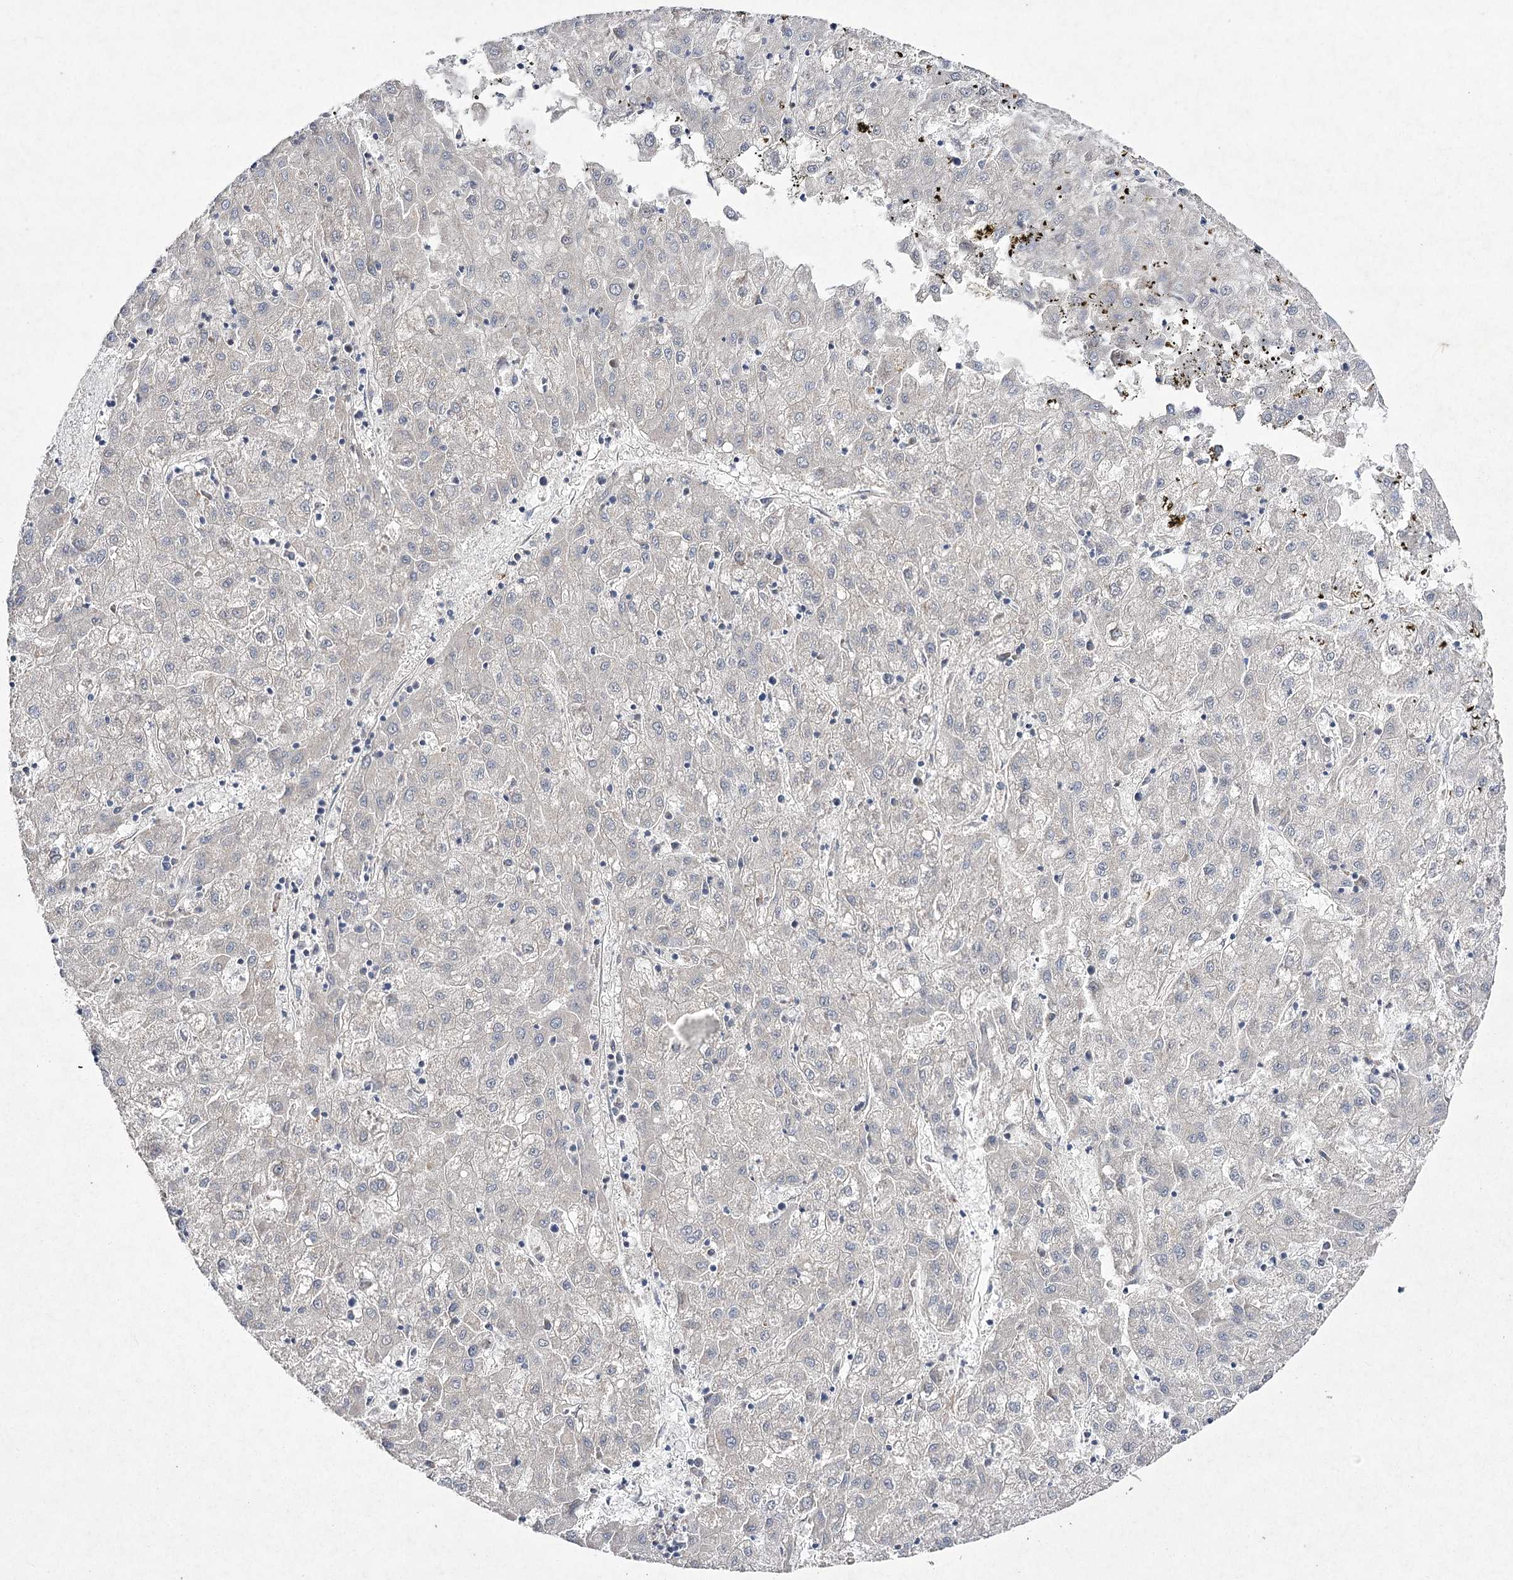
{"staining": {"intensity": "negative", "quantity": "none", "location": "none"}, "tissue": "liver cancer", "cell_type": "Tumor cells", "image_type": "cancer", "snomed": [{"axis": "morphology", "description": "Carcinoma, Hepatocellular, NOS"}, {"axis": "topography", "description": "Liver"}], "caption": "Liver cancer (hepatocellular carcinoma) stained for a protein using immunohistochemistry (IHC) reveals no expression tumor cells.", "gene": "FANCL", "patient": {"sex": "male", "age": 72}}